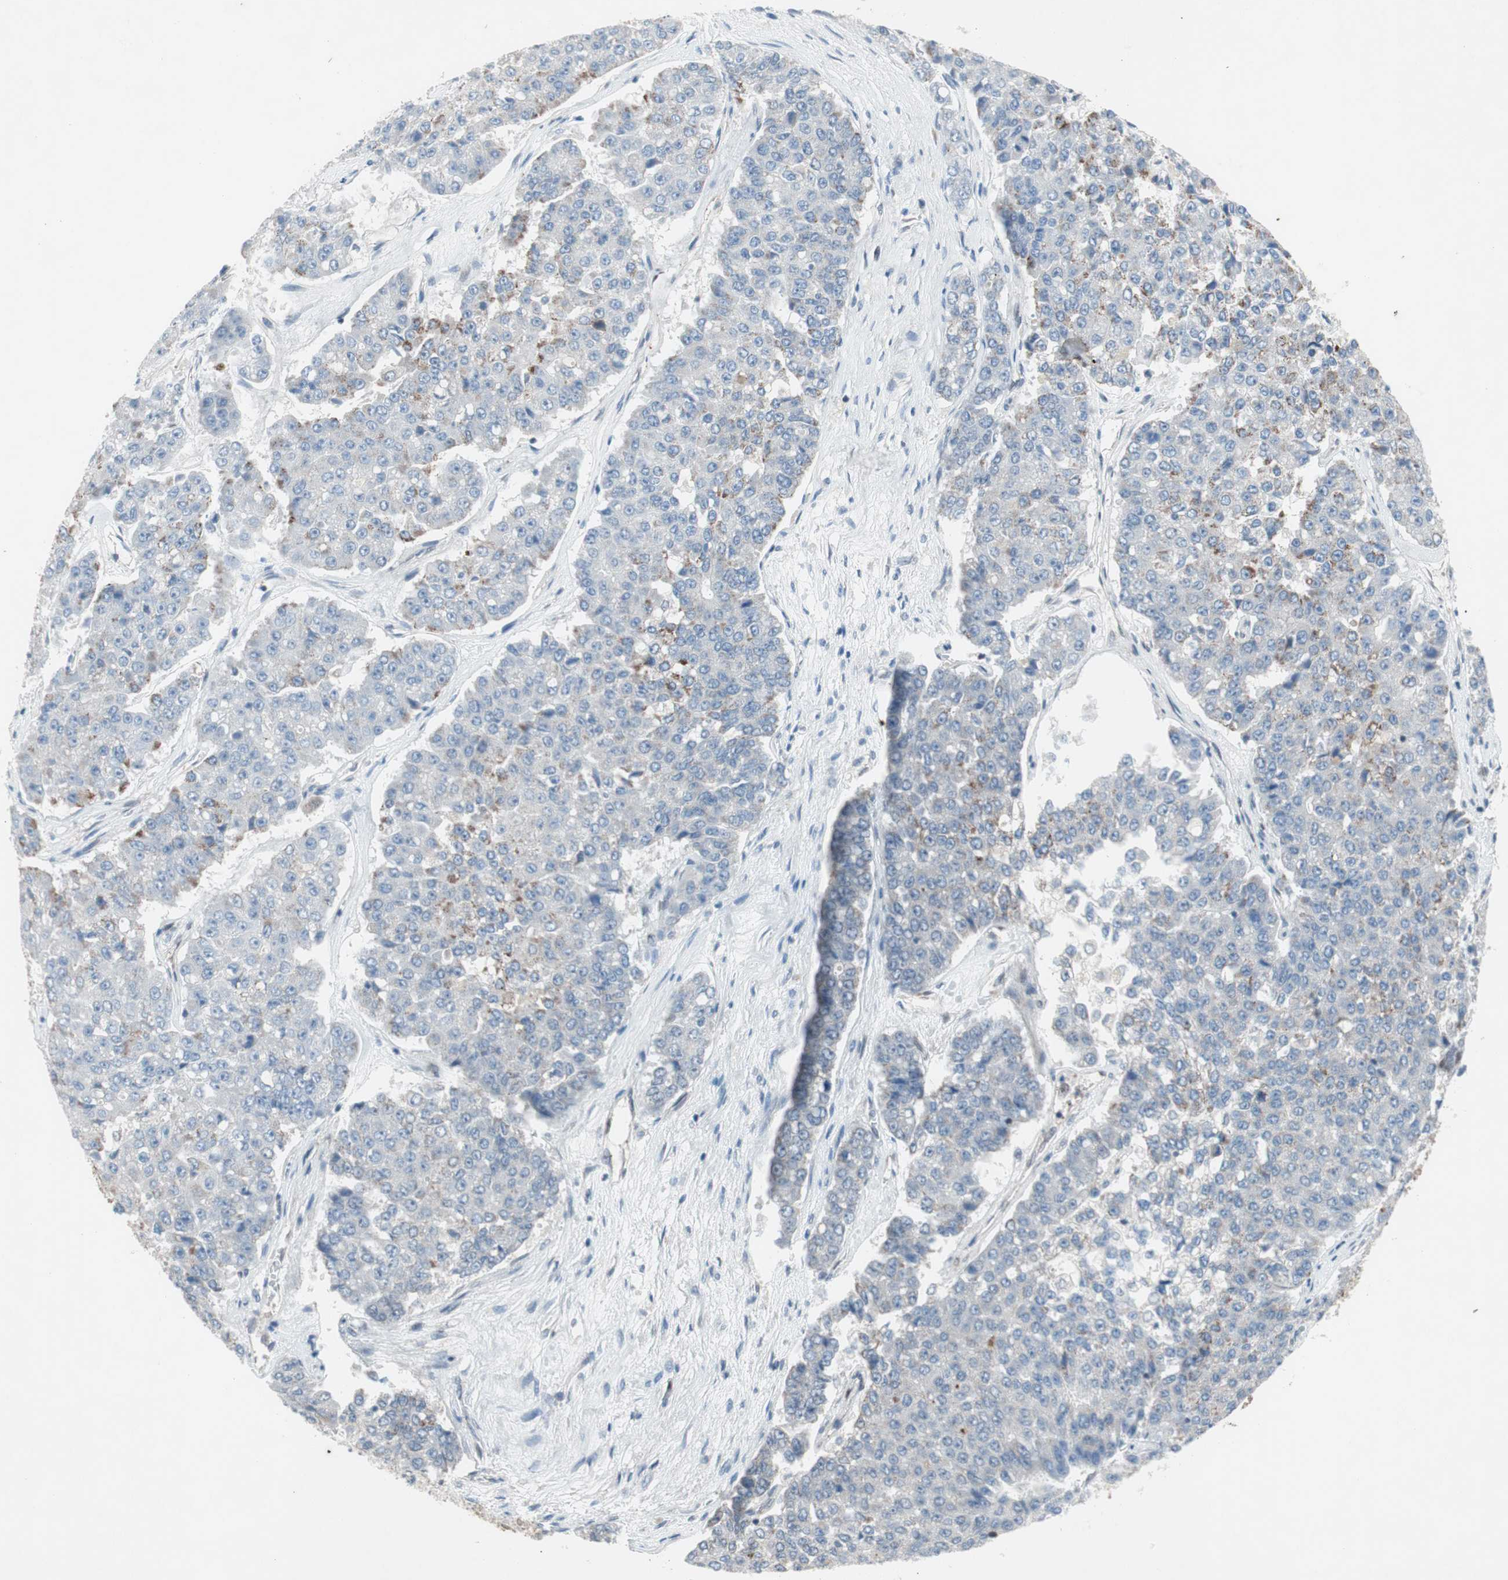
{"staining": {"intensity": "moderate", "quantity": "<25%", "location": "cytoplasmic/membranous"}, "tissue": "pancreatic cancer", "cell_type": "Tumor cells", "image_type": "cancer", "snomed": [{"axis": "morphology", "description": "Adenocarcinoma, NOS"}, {"axis": "topography", "description": "Pancreas"}], "caption": "Protein expression analysis of human adenocarcinoma (pancreatic) reveals moderate cytoplasmic/membranous staining in about <25% of tumor cells.", "gene": "ARNT2", "patient": {"sex": "male", "age": 50}}